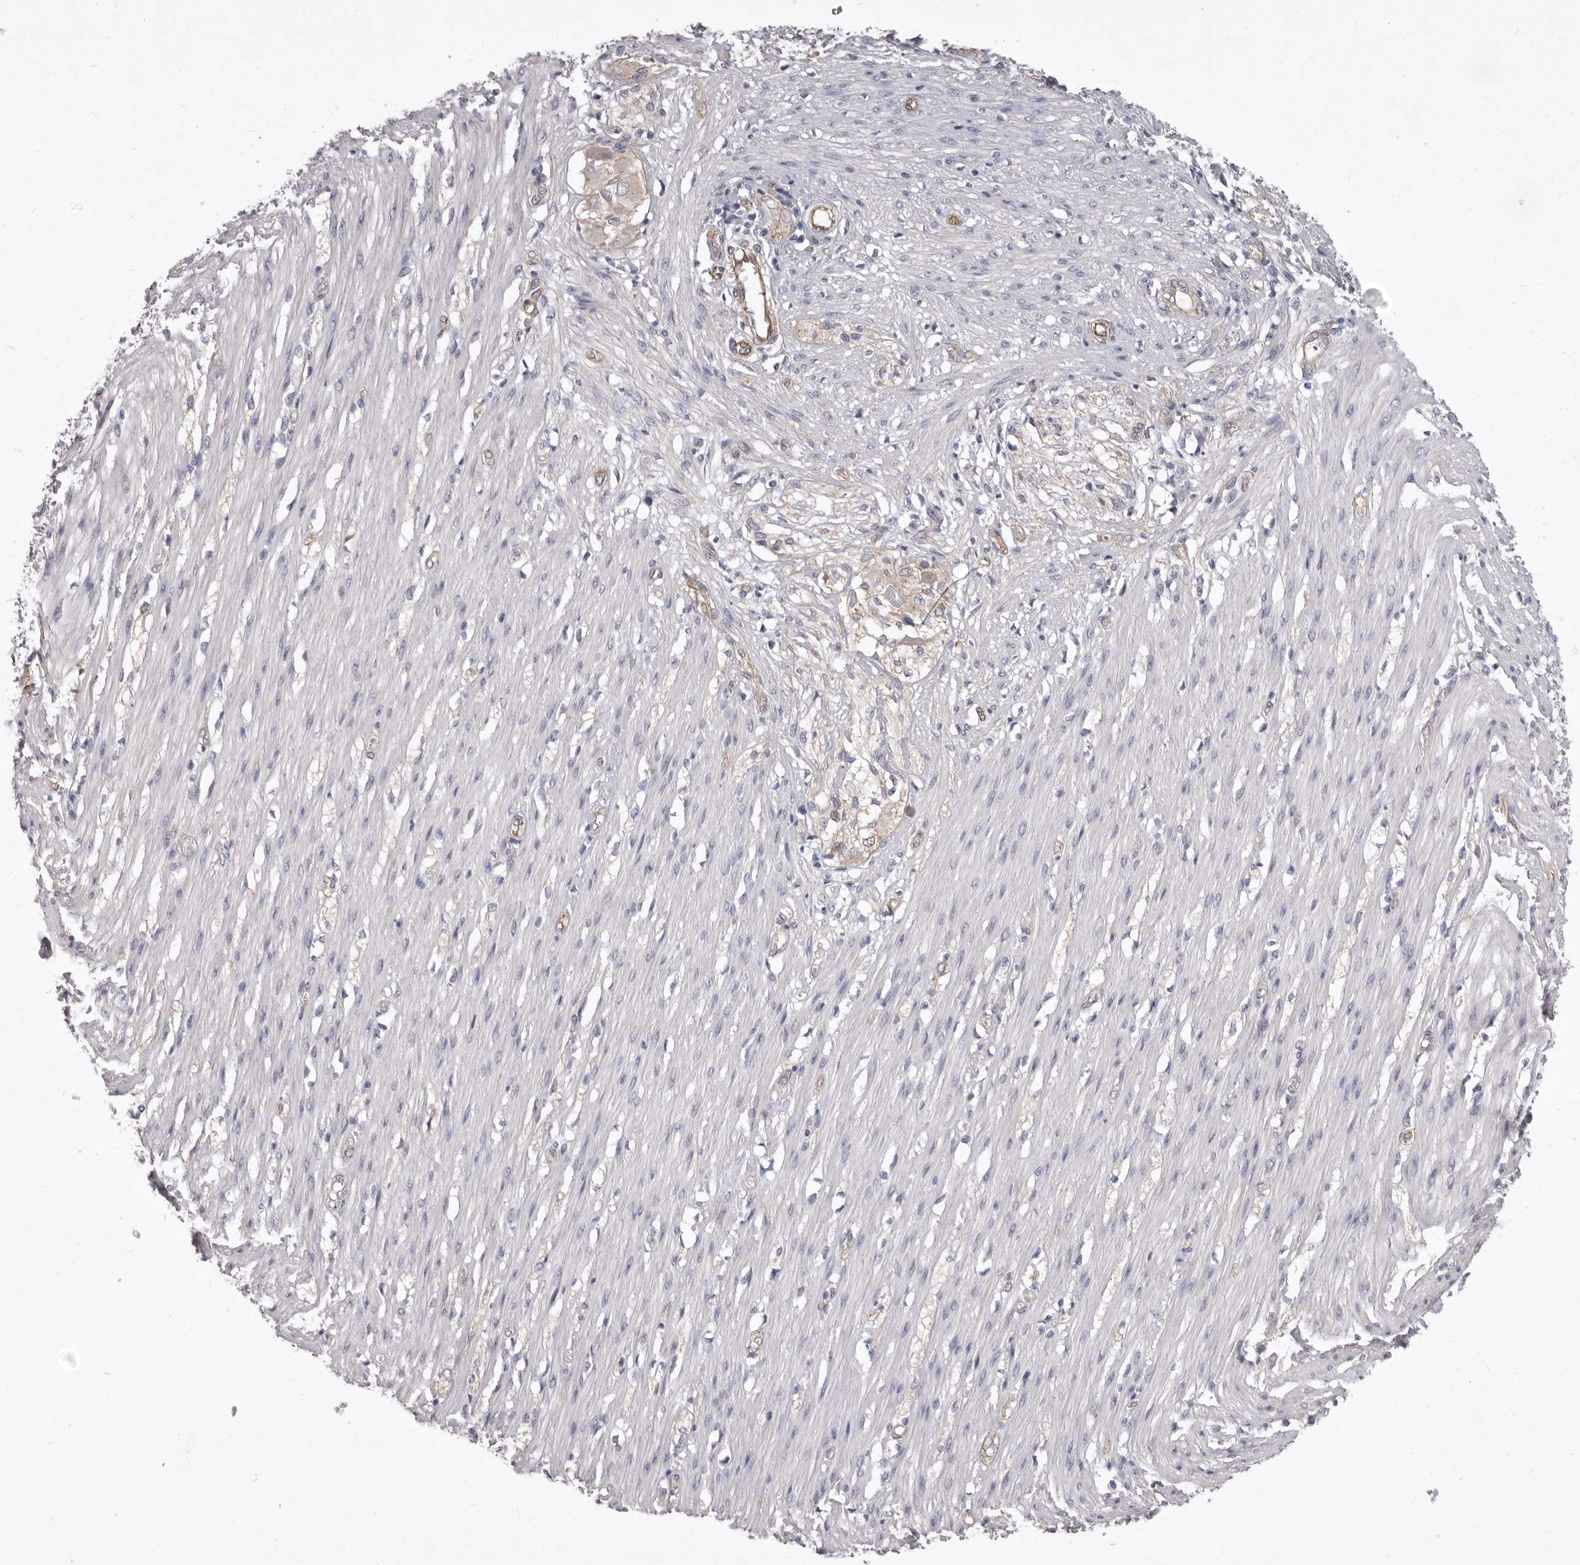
{"staining": {"intensity": "weak", "quantity": "<25%", "location": "cytoplasmic/membranous"}, "tissue": "smooth muscle", "cell_type": "Smooth muscle cells", "image_type": "normal", "snomed": [{"axis": "morphology", "description": "Normal tissue, NOS"}, {"axis": "morphology", "description": "Adenocarcinoma, NOS"}, {"axis": "topography", "description": "Colon"}, {"axis": "topography", "description": "Peripheral nerve tissue"}], "caption": "The IHC photomicrograph has no significant positivity in smooth muscle cells of smooth muscle.", "gene": "P2RX6", "patient": {"sex": "male", "age": 14}}